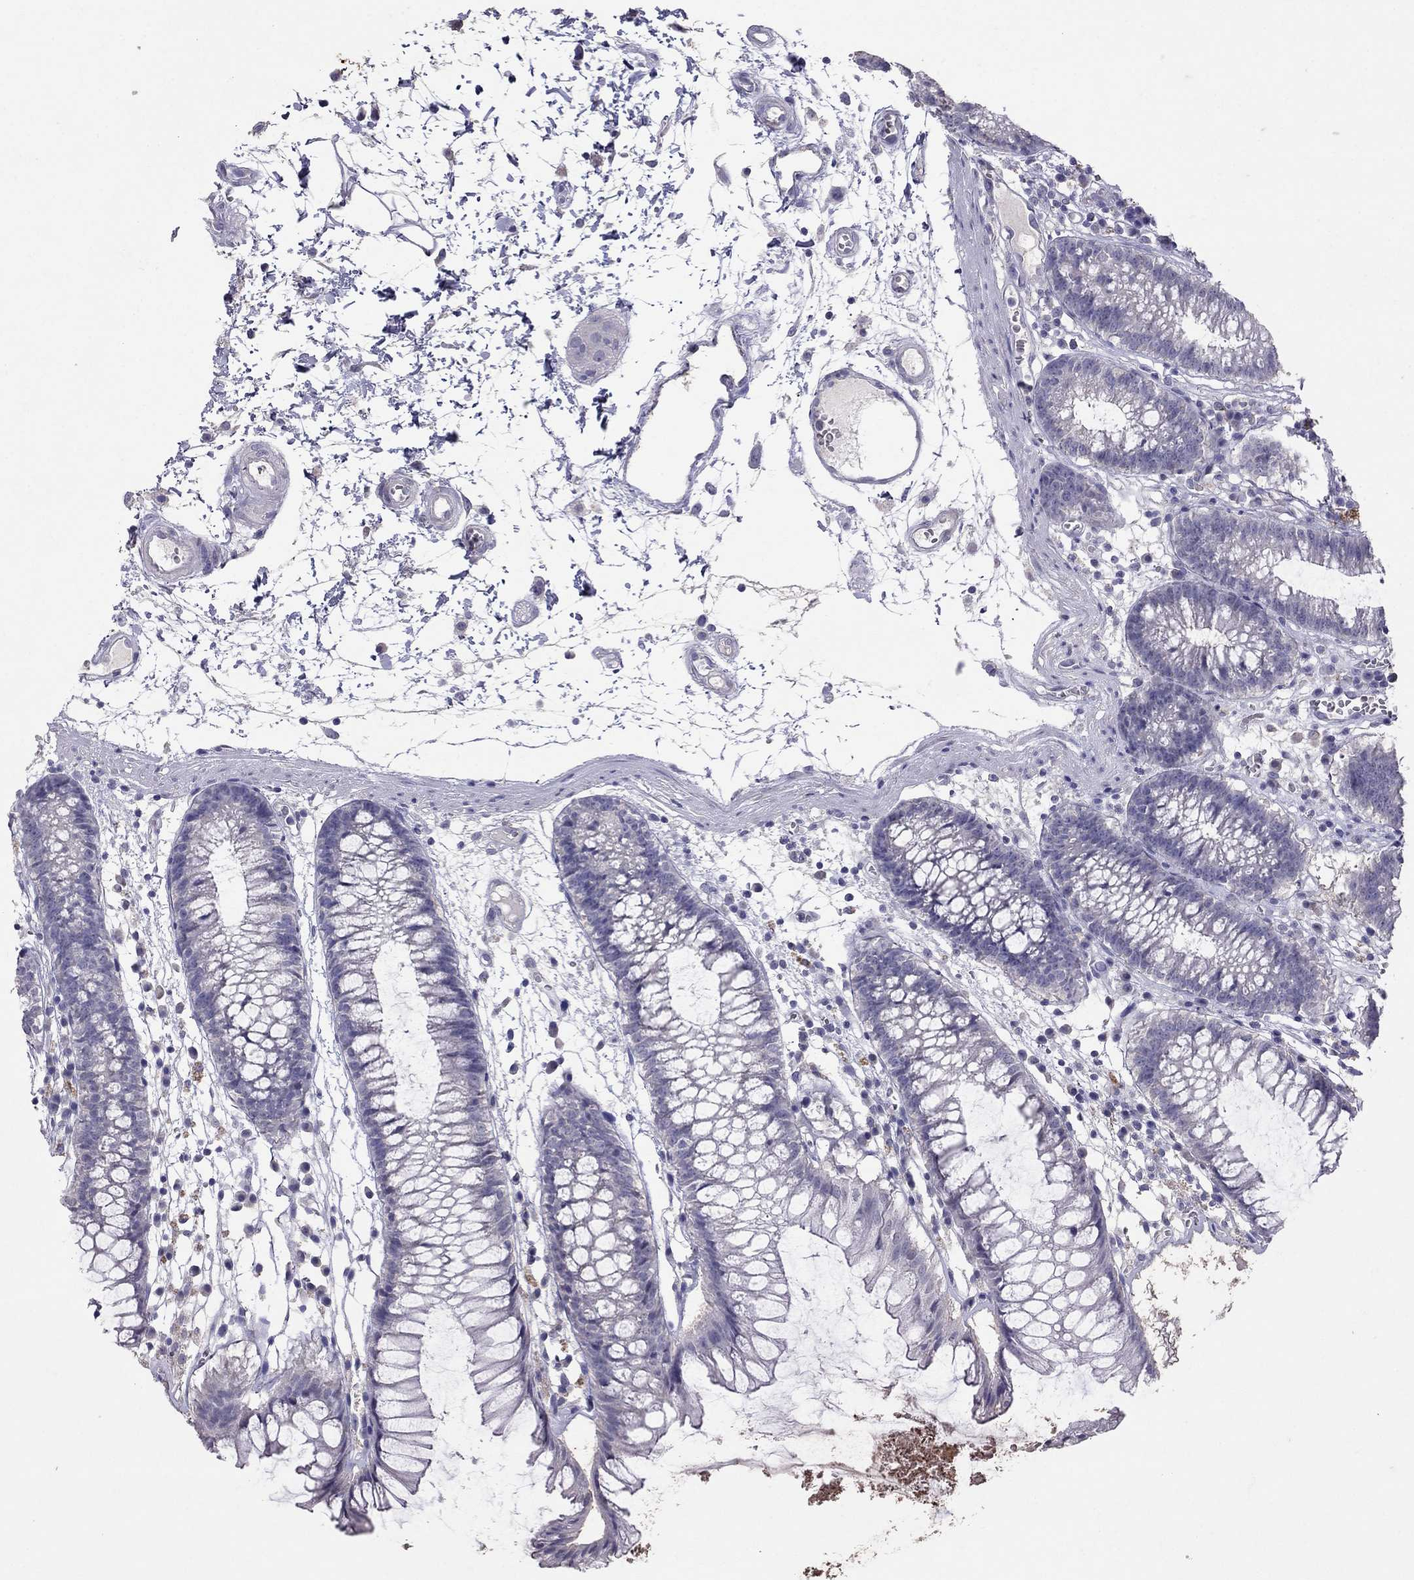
{"staining": {"intensity": "negative", "quantity": "none", "location": "none"}, "tissue": "colon", "cell_type": "Endothelial cells", "image_type": "normal", "snomed": [{"axis": "morphology", "description": "Normal tissue, NOS"}, {"axis": "morphology", "description": "Adenocarcinoma, NOS"}, {"axis": "topography", "description": "Colon"}], "caption": "This is an immunohistochemistry histopathology image of benign colon. There is no positivity in endothelial cells.", "gene": "FST", "patient": {"sex": "male", "age": 65}}